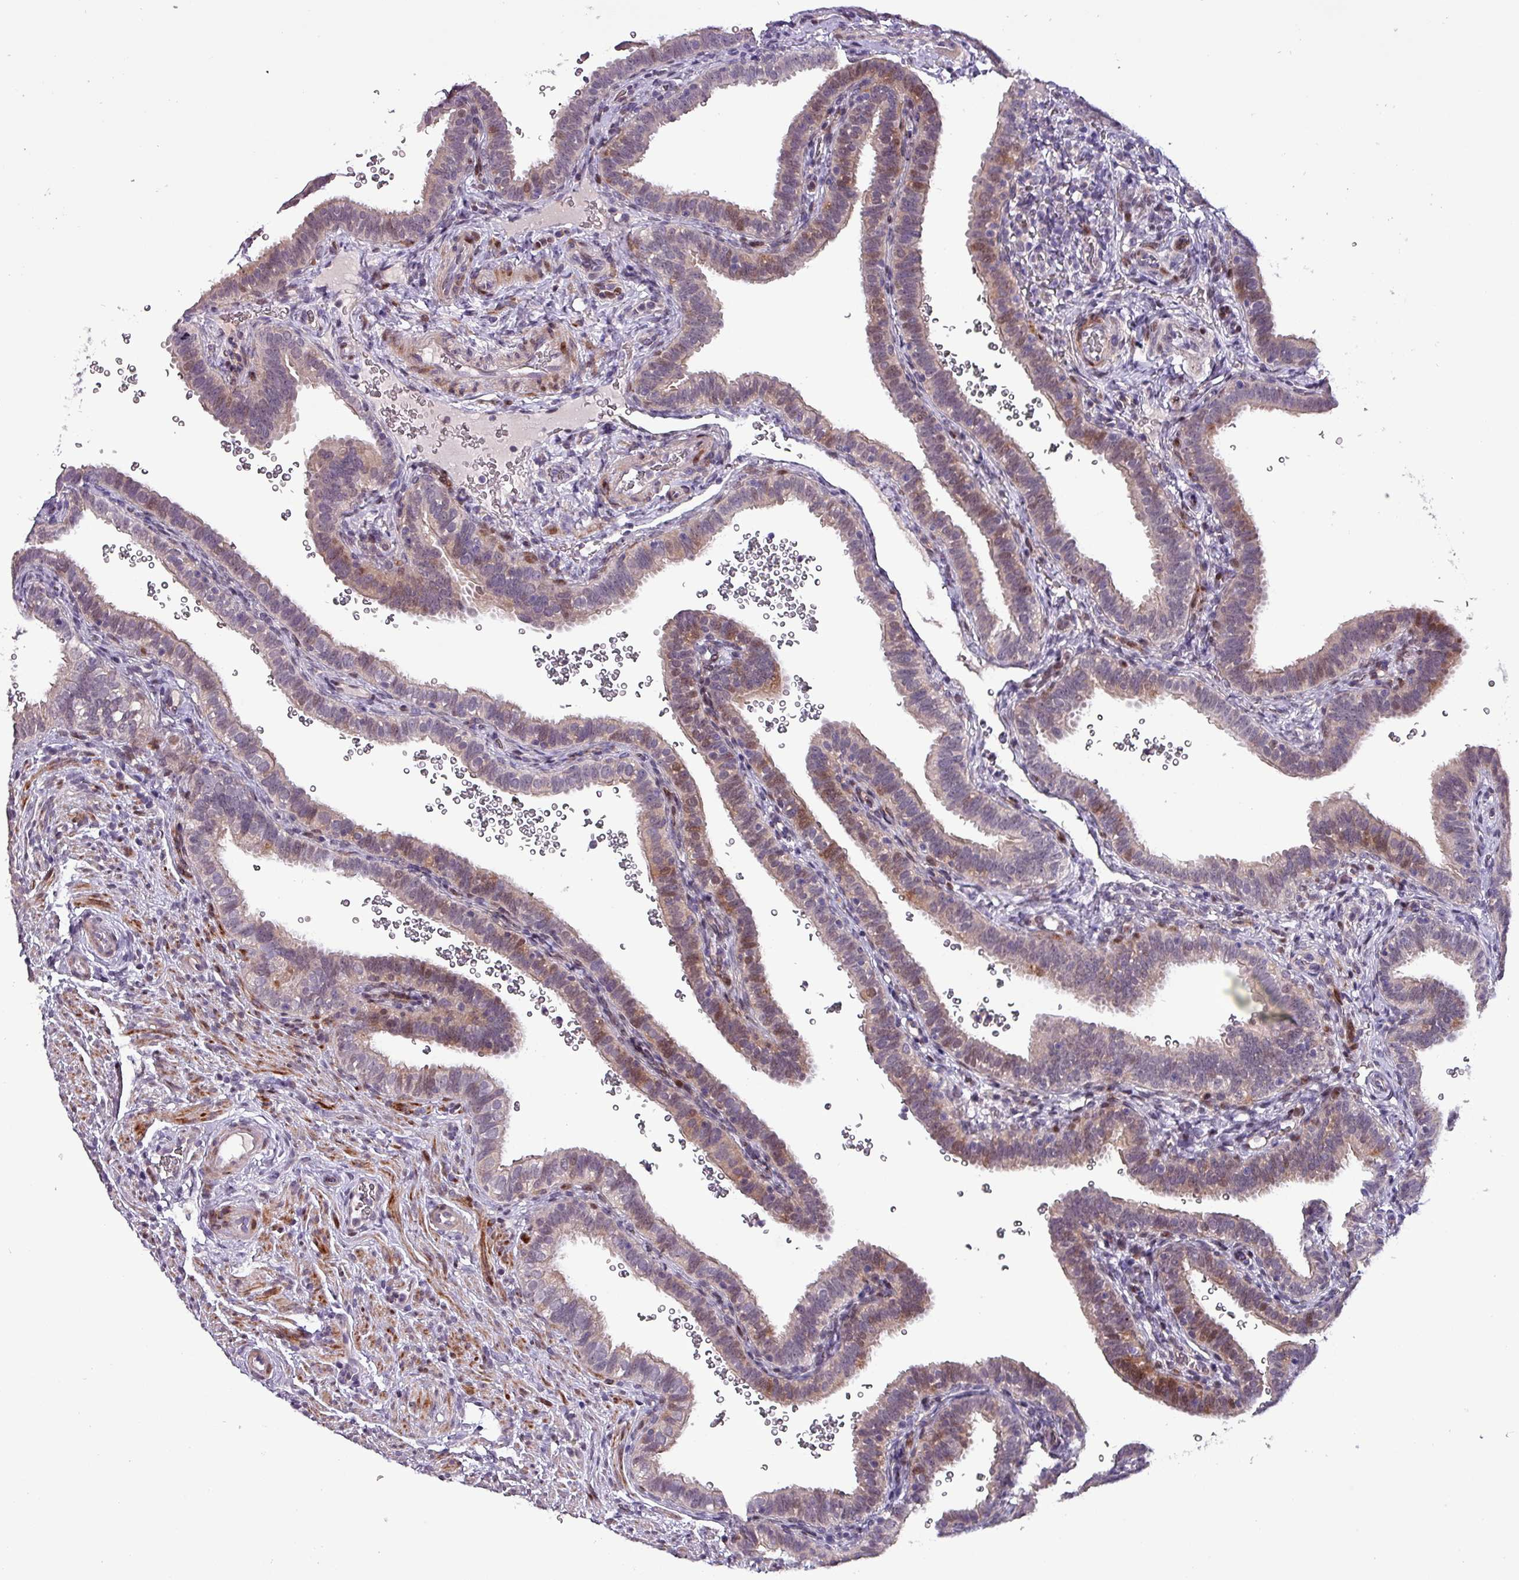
{"staining": {"intensity": "moderate", "quantity": "<25%", "location": "cytoplasmic/membranous,nuclear"}, "tissue": "fallopian tube", "cell_type": "Glandular cells", "image_type": "normal", "snomed": [{"axis": "morphology", "description": "Normal tissue, NOS"}, {"axis": "topography", "description": "Fallopian tube"}], "caption": "Immunohistochemistry (IHC) histopathology image of benign fallopian tube: fallopian tube stained using immunohistochemistry (IHC) exhibits low levels of moderate protein expression localized specifically in the cytoplasmic/membranous,nuclear of glandular cells, appearing as a cytoplasmic/membranous,nuclear brown color.", "gene": "GRAPL", "patient": {"sex": "female", "age": 41}}